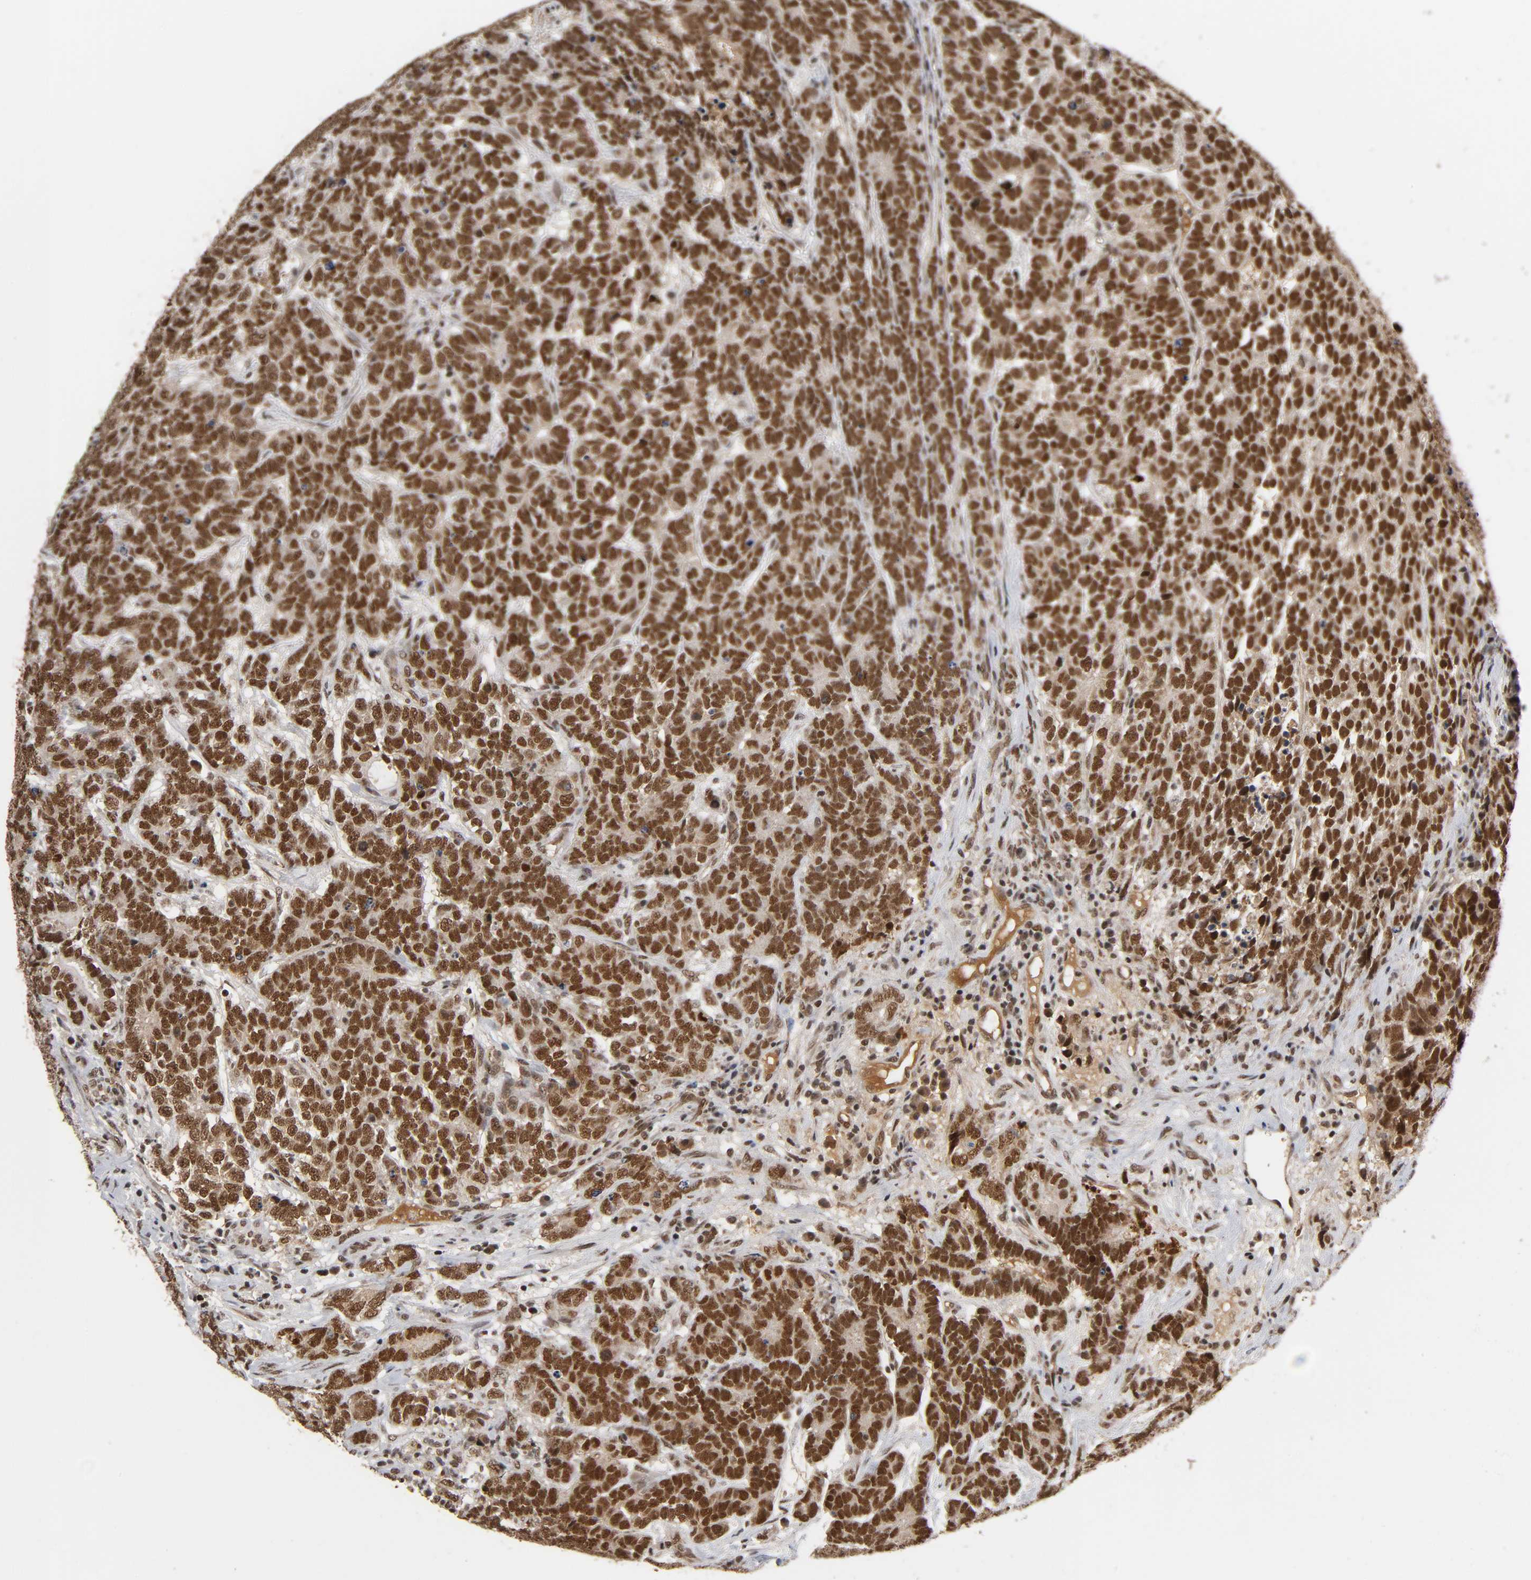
{"staining": {"intensity": "strong", "quantity": ">75%", "location": "cytoplasmic/membranous,nuclear"}, "tissue": "testis cancer", "cell_type": "Tumor cells", "image_type": "cancer", "snomed": [{"axis": "morphology", "description": "Carcinoma, Embryonal, NOS"}, {"axis": "topography", "description": "Testis"}], "caption": "Embryonal carcinoma (testis) tissue exhibits strong cytoplasmic/membranous and nuclear positivity in approximately >75% of tumor cells", "gene": "ZNF384", "patient": {"sex": "male", "age": 26}}